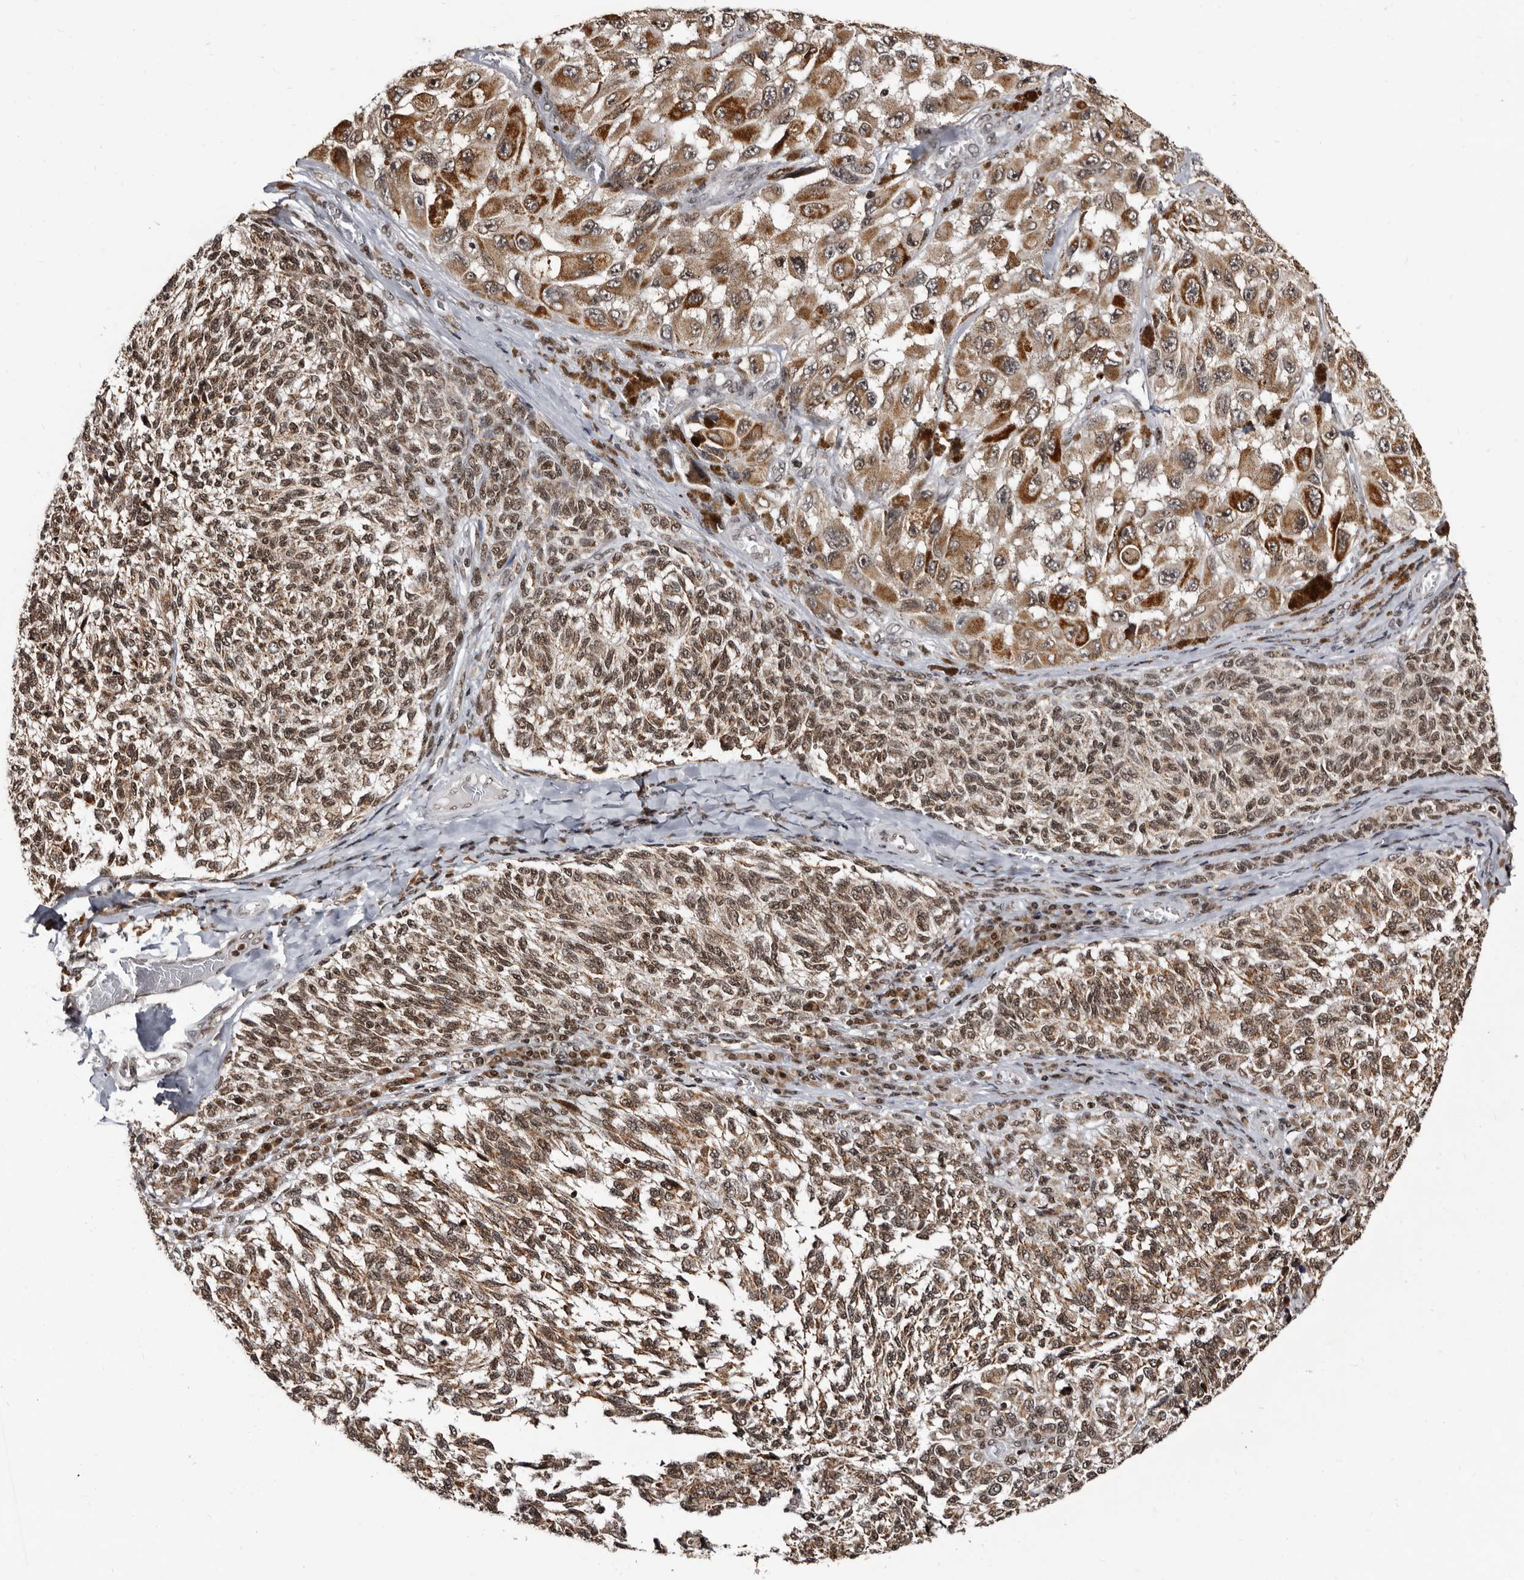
{"staining": {"intensity": "moderate", "quantity": ">75%", "location": "cytoplasmic/membranous,nuclear"}, "tissue": "melanoma", "cell_type": "Tumor cells", "image_type": "cancer", "snomed": [{"axis": "morphology", "description": "Malignant melanoma, NOS"}, {"axis": "topography", "description": "Skin"}], "caption": "Tumor cells demonstrate medium levels of moderate cytoplasmic/membranous and nuclear positivity in approximately >75% of cells in malignant melanoma.", "gene": "THUMPD1", "patient": {"sex": "female", "age": 73}}